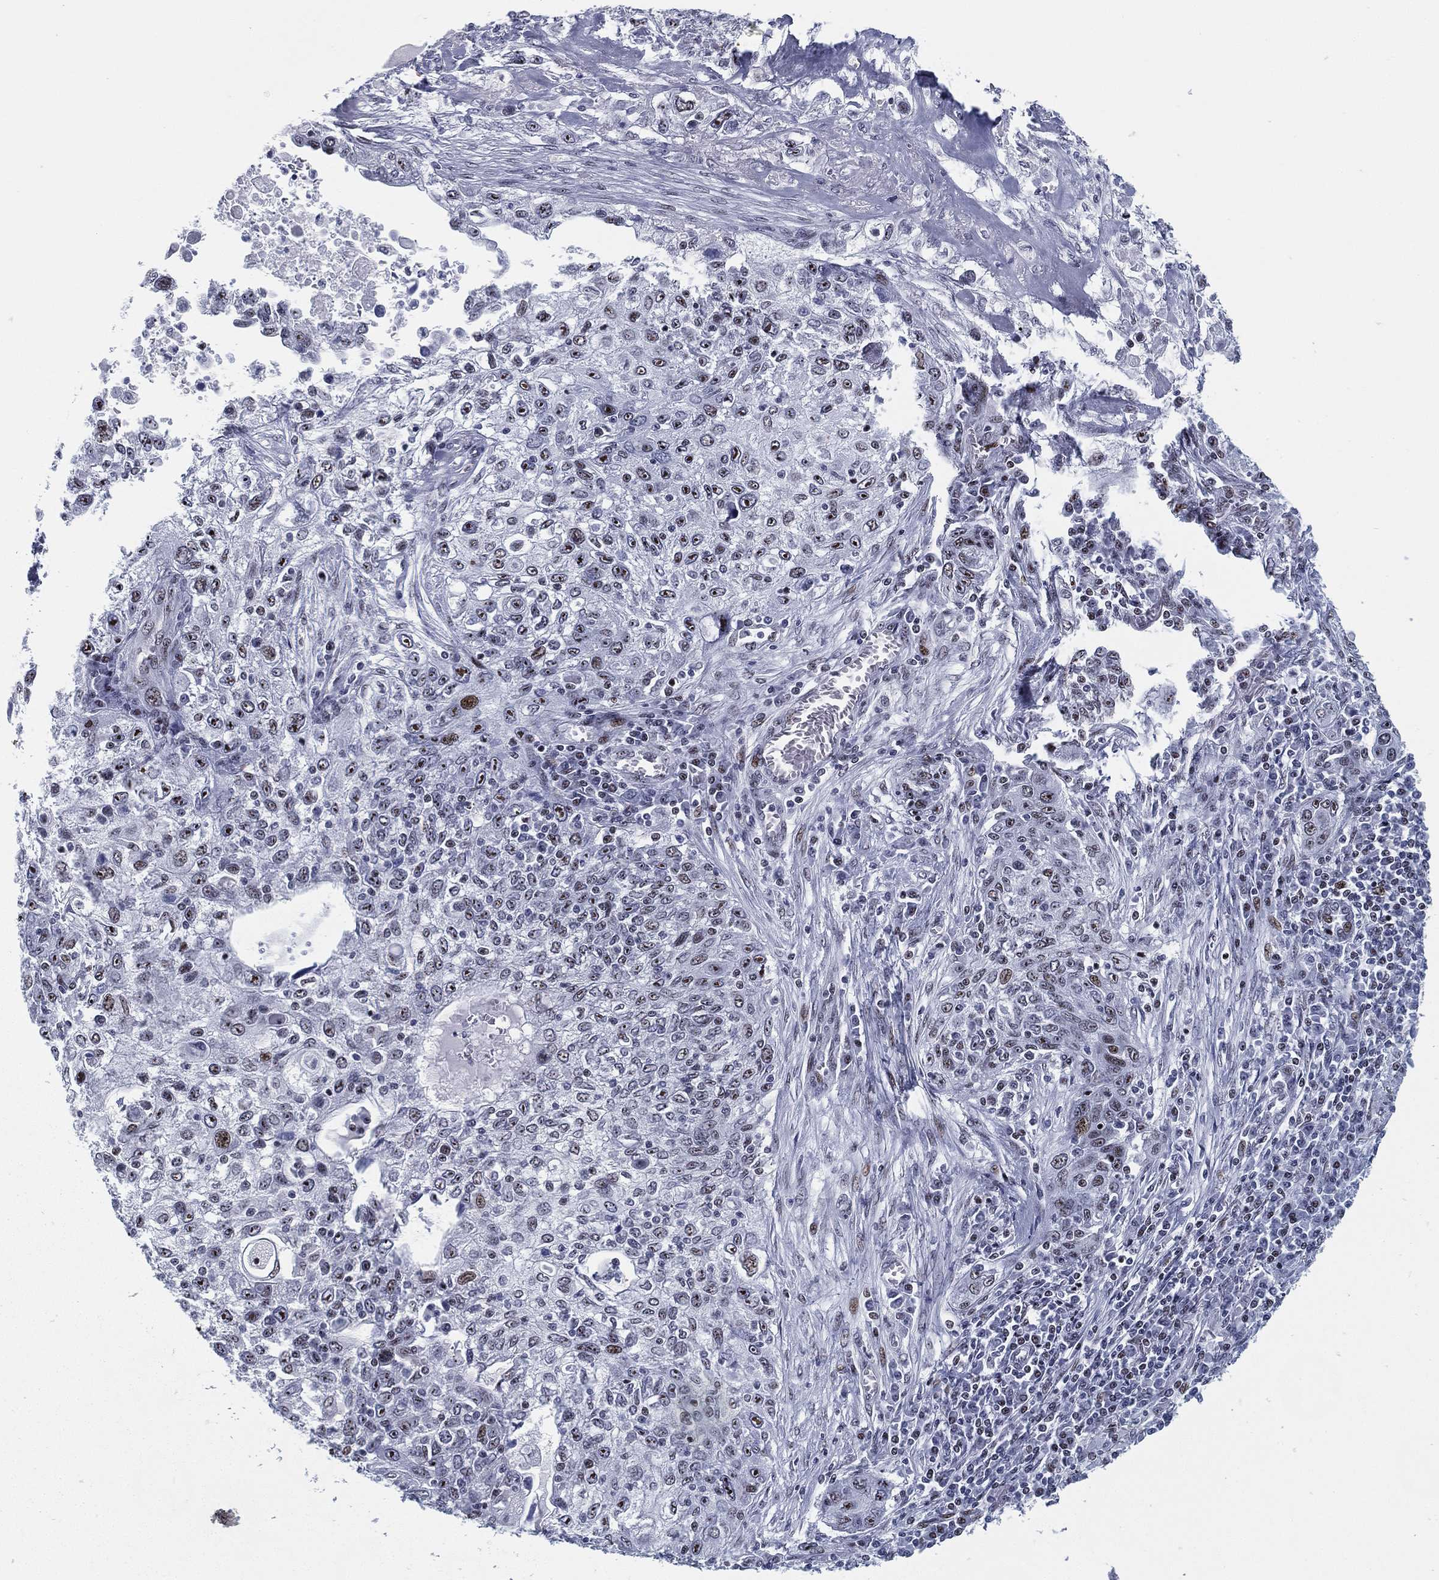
{"staining": {"intensity": "moderate", "quantity": "<25%", "location": "nuclear"}, "tissue": "lung cancer", "cell_type": "Tumor cells", "image_type": "cancer", "snomed": [{"axis": "morphology", "description": "Squamous cell carcinoma, NOS"}, {"axis": "topography", "description": "Lung"}], "caption": "Squamous cell carcinoma (lung) stained with immunohistochemistry shows moderate nuclear positivity in approximately <25% of tumor cells.", "gene": "CYB561D2", "patient": {"sex": "female", "age": 69}}